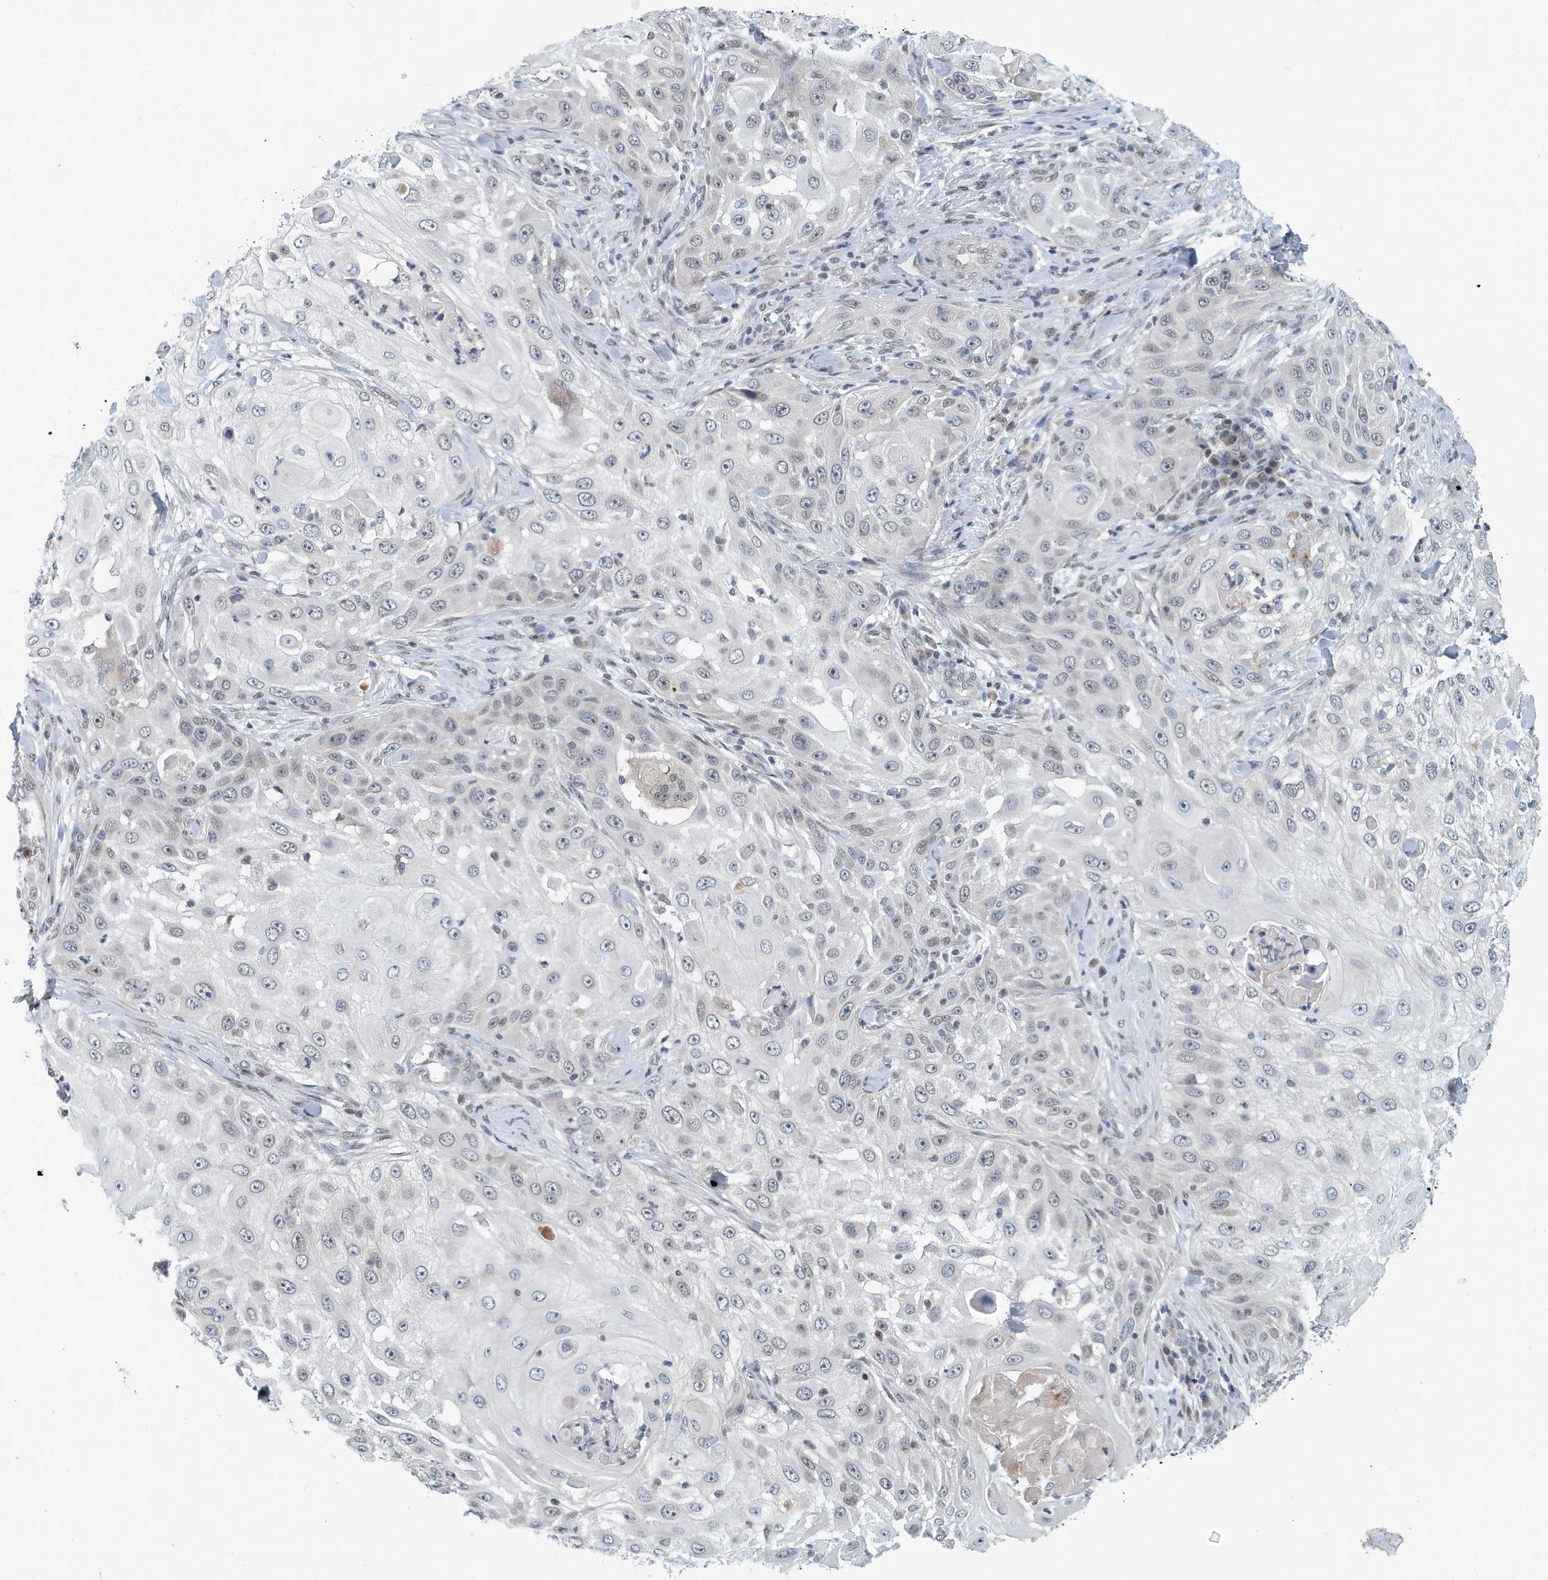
{"staining": {"intensity": "negative", "quantity": "none", "location": "none"}, "tissue": "skin cancer", "cell_type": "Tumor cells", "image_type": "cancer", "snomed": [{"axis": "morphology", "description": "Squamous cell carcinoma, NOS"}, {"axis": "topography", "description": "Skin"}], "caption": "Immunohistochemistry photomicrograph of human squamous cell carcinoma (skin) stained for a protein (brown), which shows no expression in tumor cells. The staining is performed using DAB (3,3'-diaminobenzidine) brown chromogen with nuclei counter-stained in using hematoxylin.", "gene": "KIF15", "patient": {"sex": "female", "age": 44}}